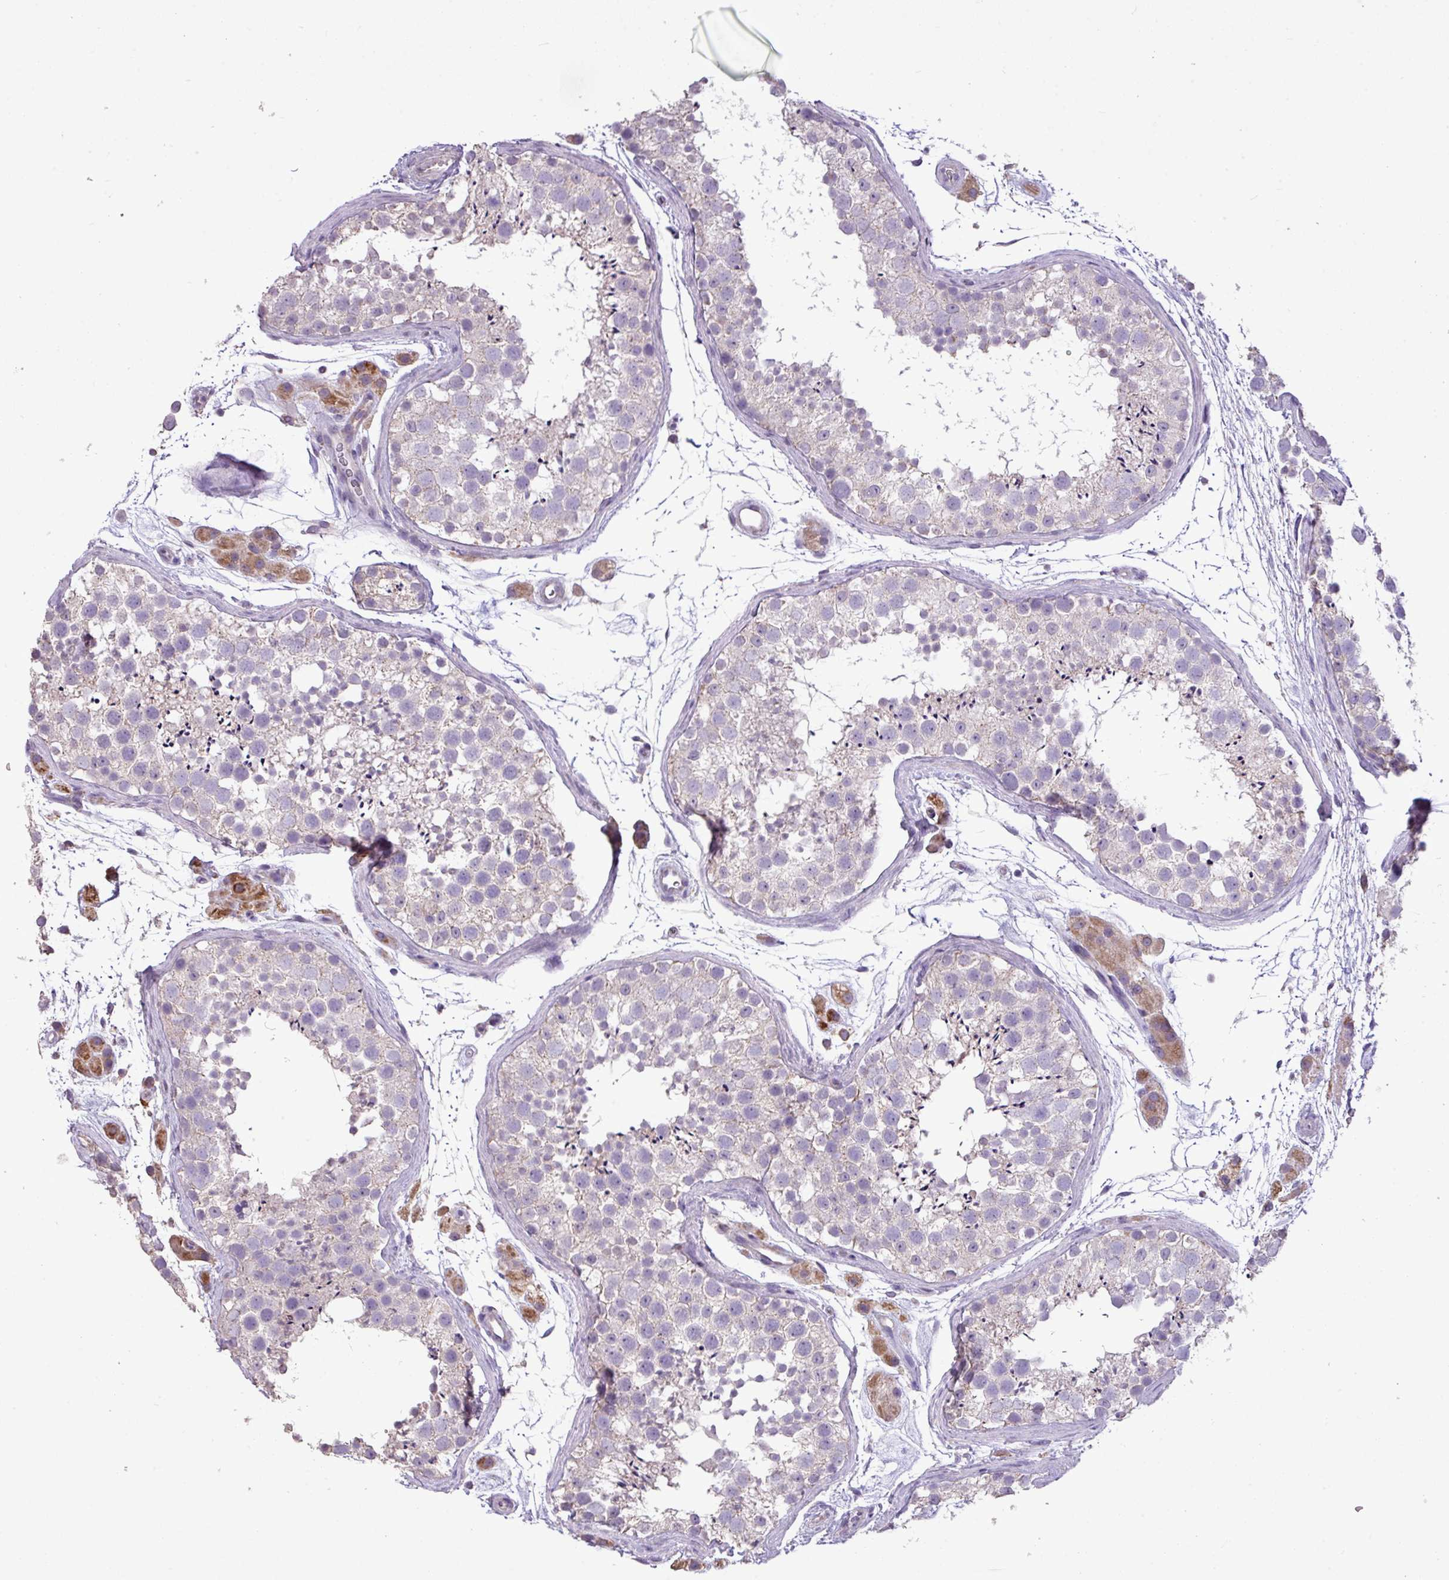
{"staining": {"intensity": "negative", "quantity": "none", "location": "none"}, "tissue": "testis", "cell_type": "Cells in seminiferous ducts", "image_type": "normal", "snomed": [{"axis": "morphology", "description": "Normal tissue, NOS"}, {"axis": "topography", "description": "Testis"}], "caption": "Protein analysis of normal testis demonstrates no significant expression in cells in seminiferous ducts. (DAB (3,3'-diaminobenzidine) immunohistochemistry (IHC) with hematoxylin counter stain).", "gene": "ALDH2", "patient": {"sex": "male", "age": 41}}